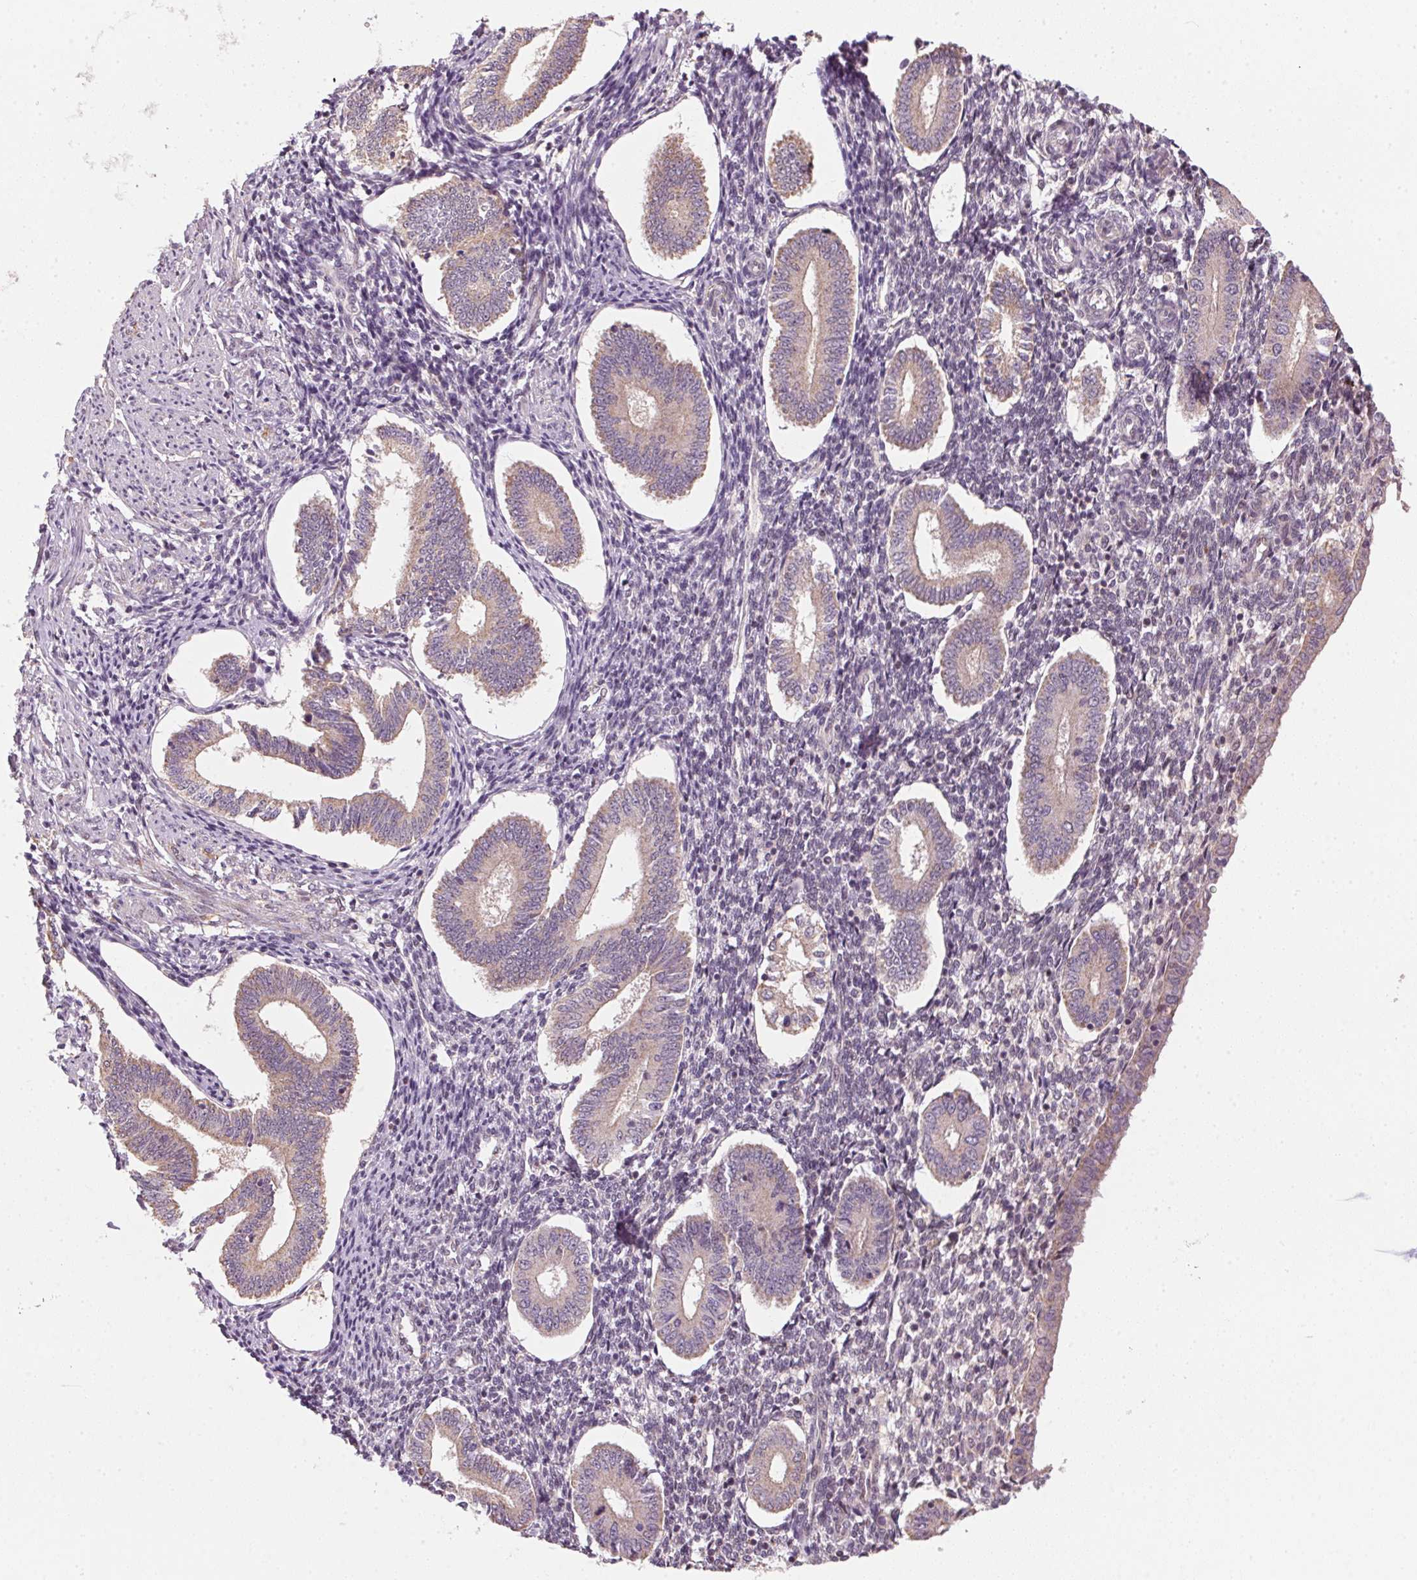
{"staining": {"intensity": "negative", "quantity": "none", "location": "none"}, "tissue": "endometrium", "cell_type": "Cells in endometrial stroma", "image_type": "normal", "snomed": [{"axis": "morphology", "description": "Normal tissue, NOS"}, {"axis": "topography", "description": "Endometrium"}], "caption": "Human endometrium stained for a protein using IHC reveals no staining in cells in endometrial stroma.", "gene": "SC5D", "patient": {"sex": "female", "age": 40}}